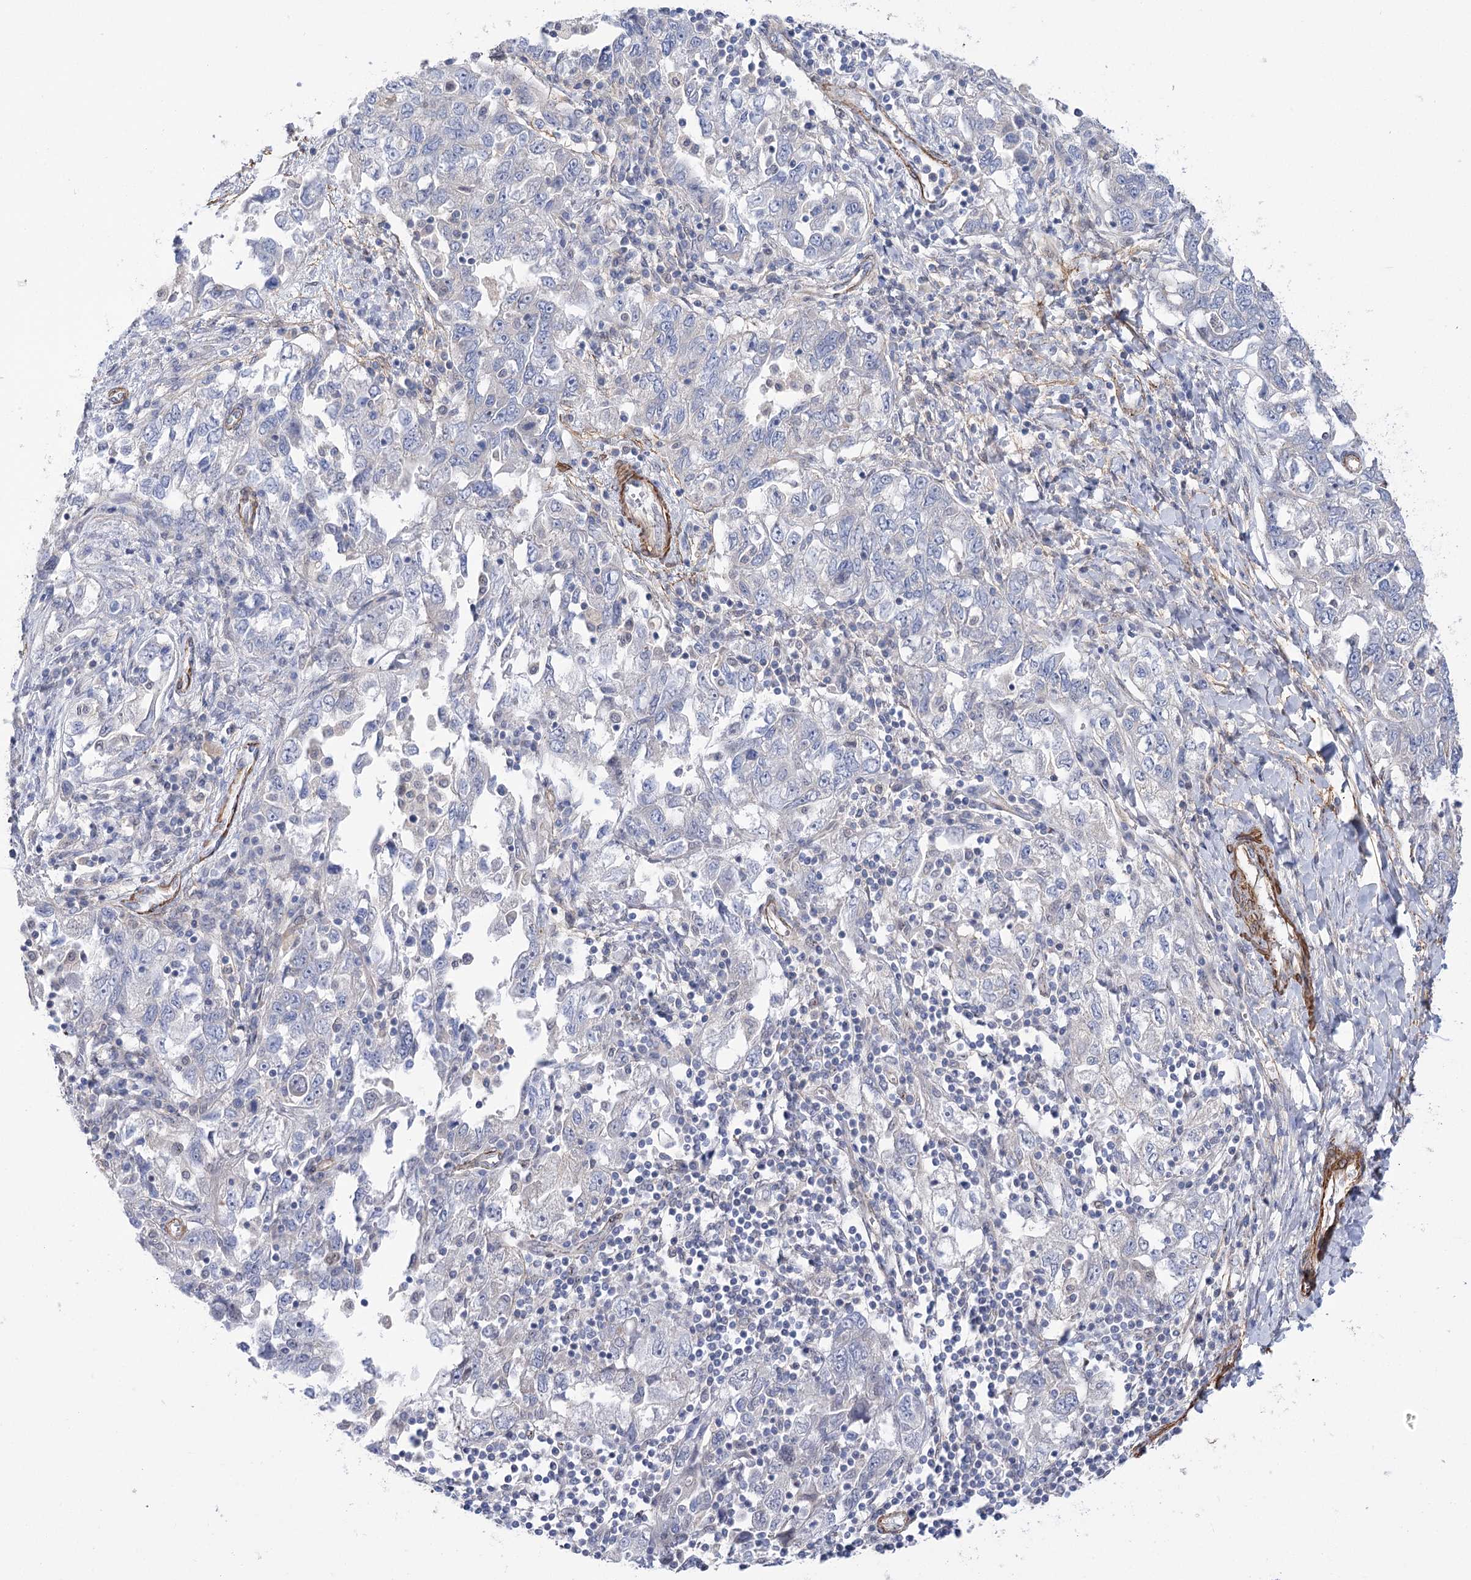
{"staining": {"intensity": "negative", "quantity": "none", "location": "none"}, "tissue": "ovarian cancer", "cell_type": "Tumor cells", "image_type": "cancer", "snomed": [{"axis": "morphology", "description": "Carcinoma, NOS"}, {"axis": "morphology", "description": "Cystadenocarcinoma, serous, NOS"}, {"axis": "topography", "description": "Ovary"}], "caption": "High power microscopy photomicrograph of an immunohistochemistry micrograph of carcinoma (ovarian), revealing no significant positivity in tumor cells.", "gene": "WASHC3", "patient": {"sex": "female", "age": 69}}